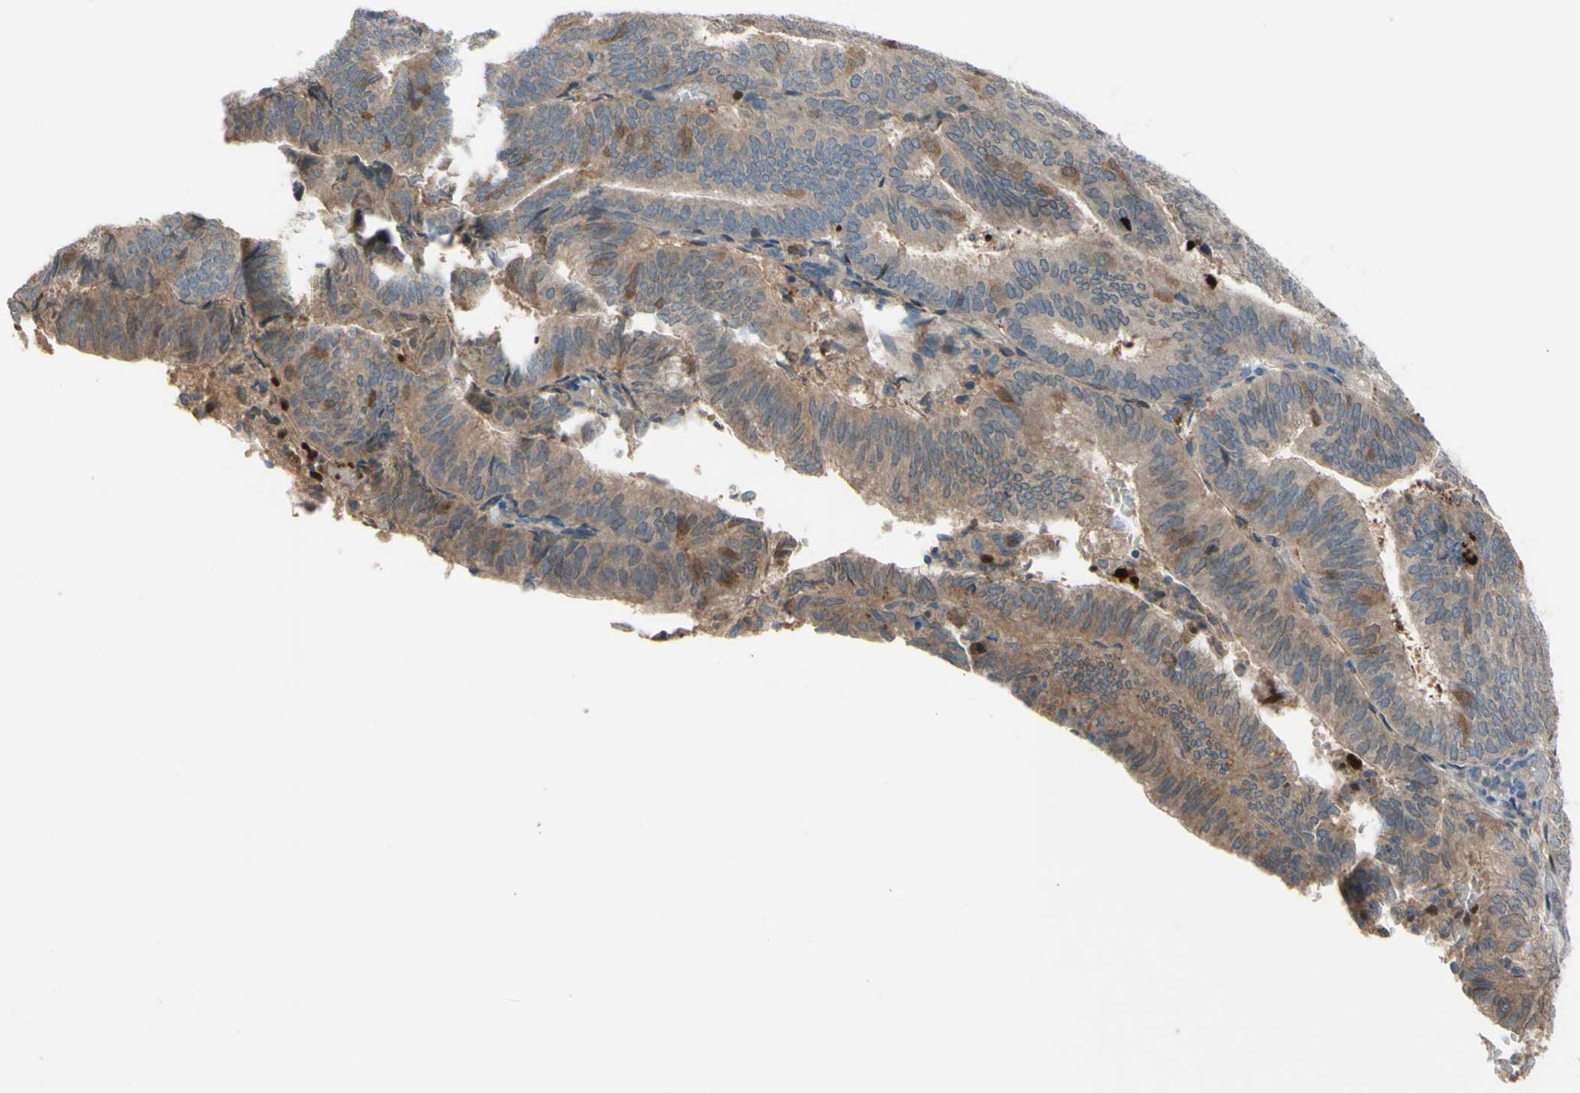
{"staining": {"intensity": "moderate", "quantity": ">75%", "location": "cytoplasmic/membranous"}, "tissue": "endometrial cancer", "cell_type": "Tumor cells", "image_type": "cancer", "snomed": [{"axis": "morphology", "description": "Adenocarcinoma, NOS"}, {"axis": "topography", "description": "Uterus"}], "caption": "The immunohistochemical stain labels moderate cytoplasmic/membranous positivity in tumor cells of endometrial cancer tissue.", "gene": "AFP", "patient": {"sex": "female", "age": 60}}